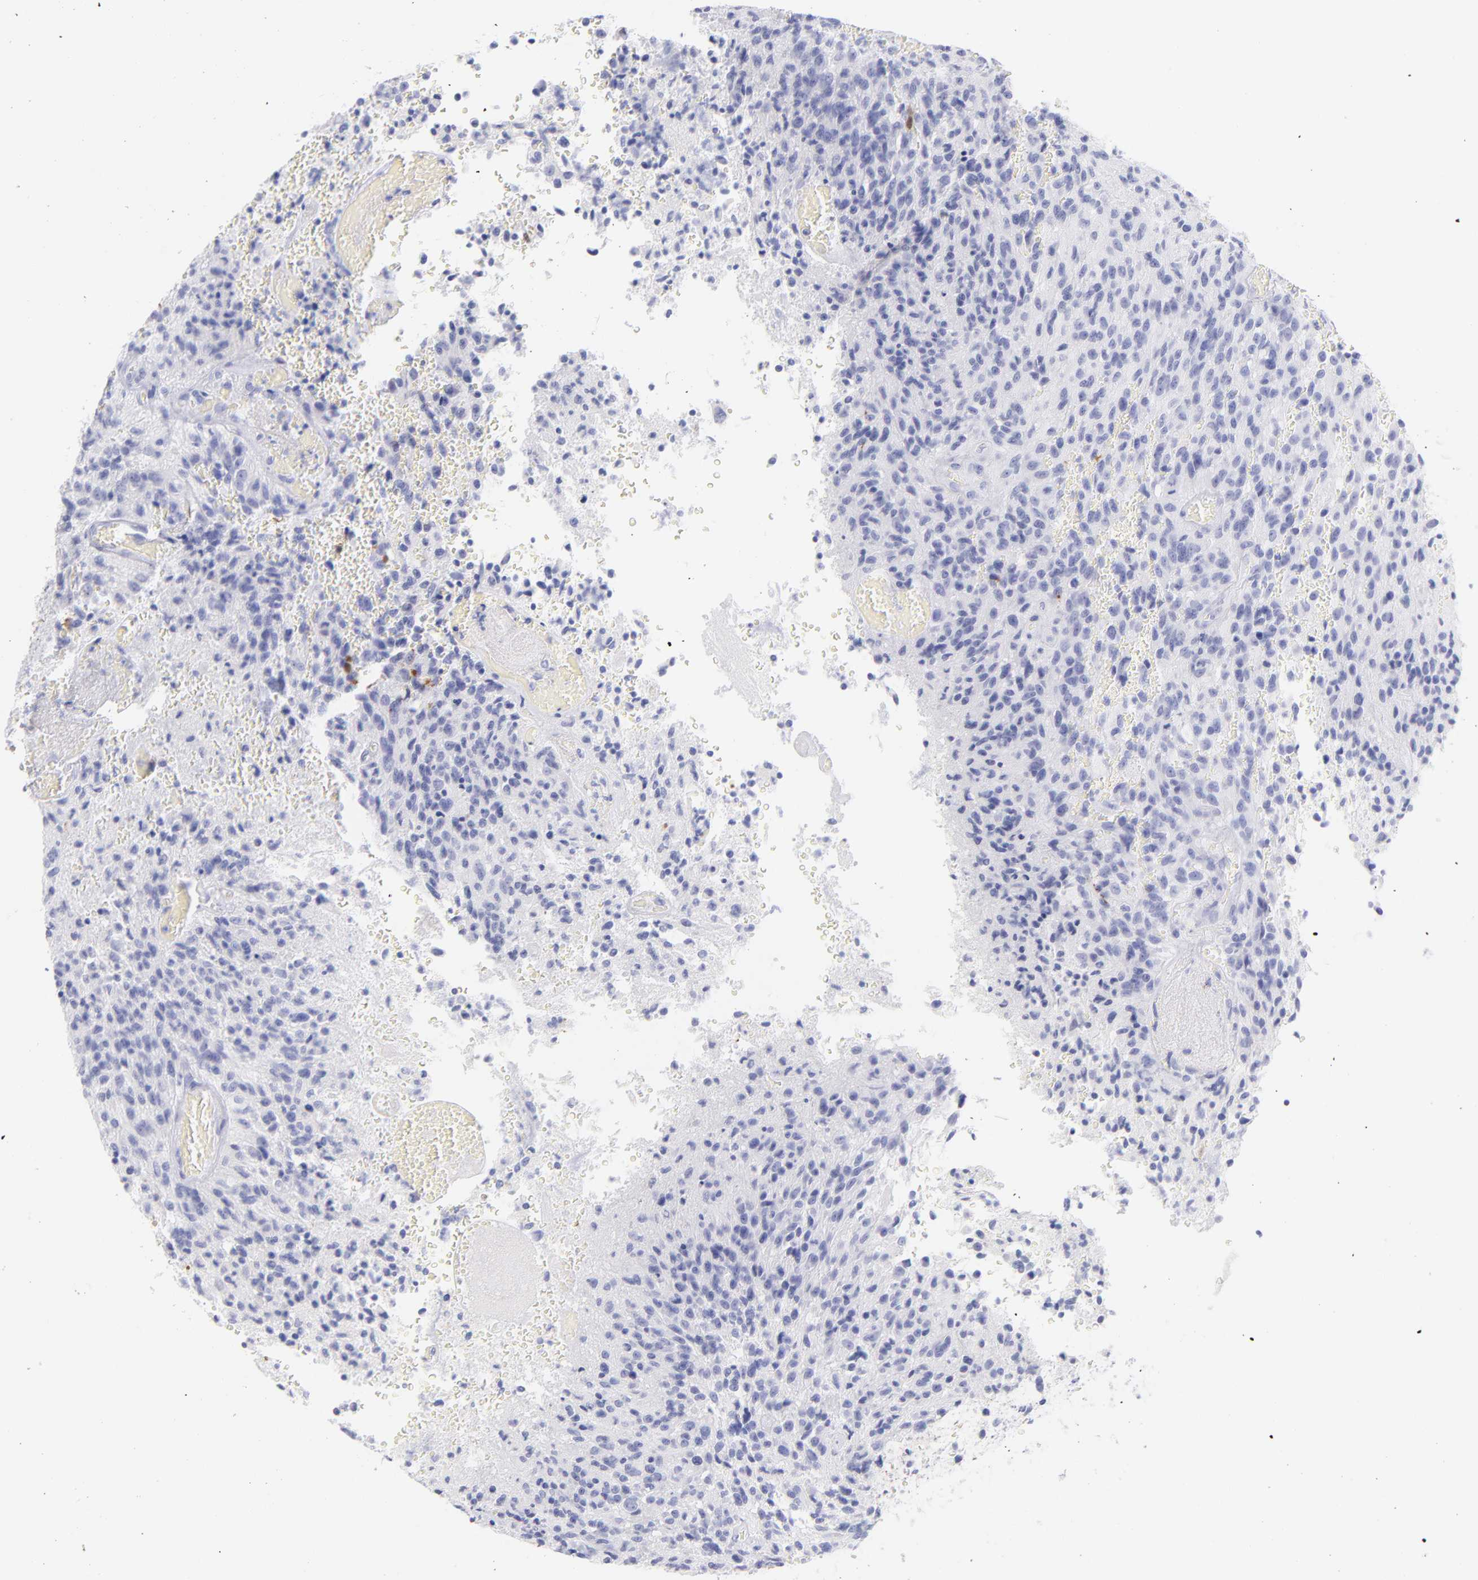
{"staining": {"intensity": "negative", "quantity": "none", "location": "none"}, "tissue": "glioma", "cell_type": "Tumor cells", "image_type": "cancer", "snomed": [{"axis": "morphology", "description": "Normal tissue, NOS"}, {"axis": "morphology", "description": "Glioma, malignant, High grade"}, {"axis": "topography", "description": "Cerebral cortex"}], "caption": "The image shows no staining of tumor cells in glioma.", "gene": "SCGN", "patient": {"sex": "male", "age": 56}}